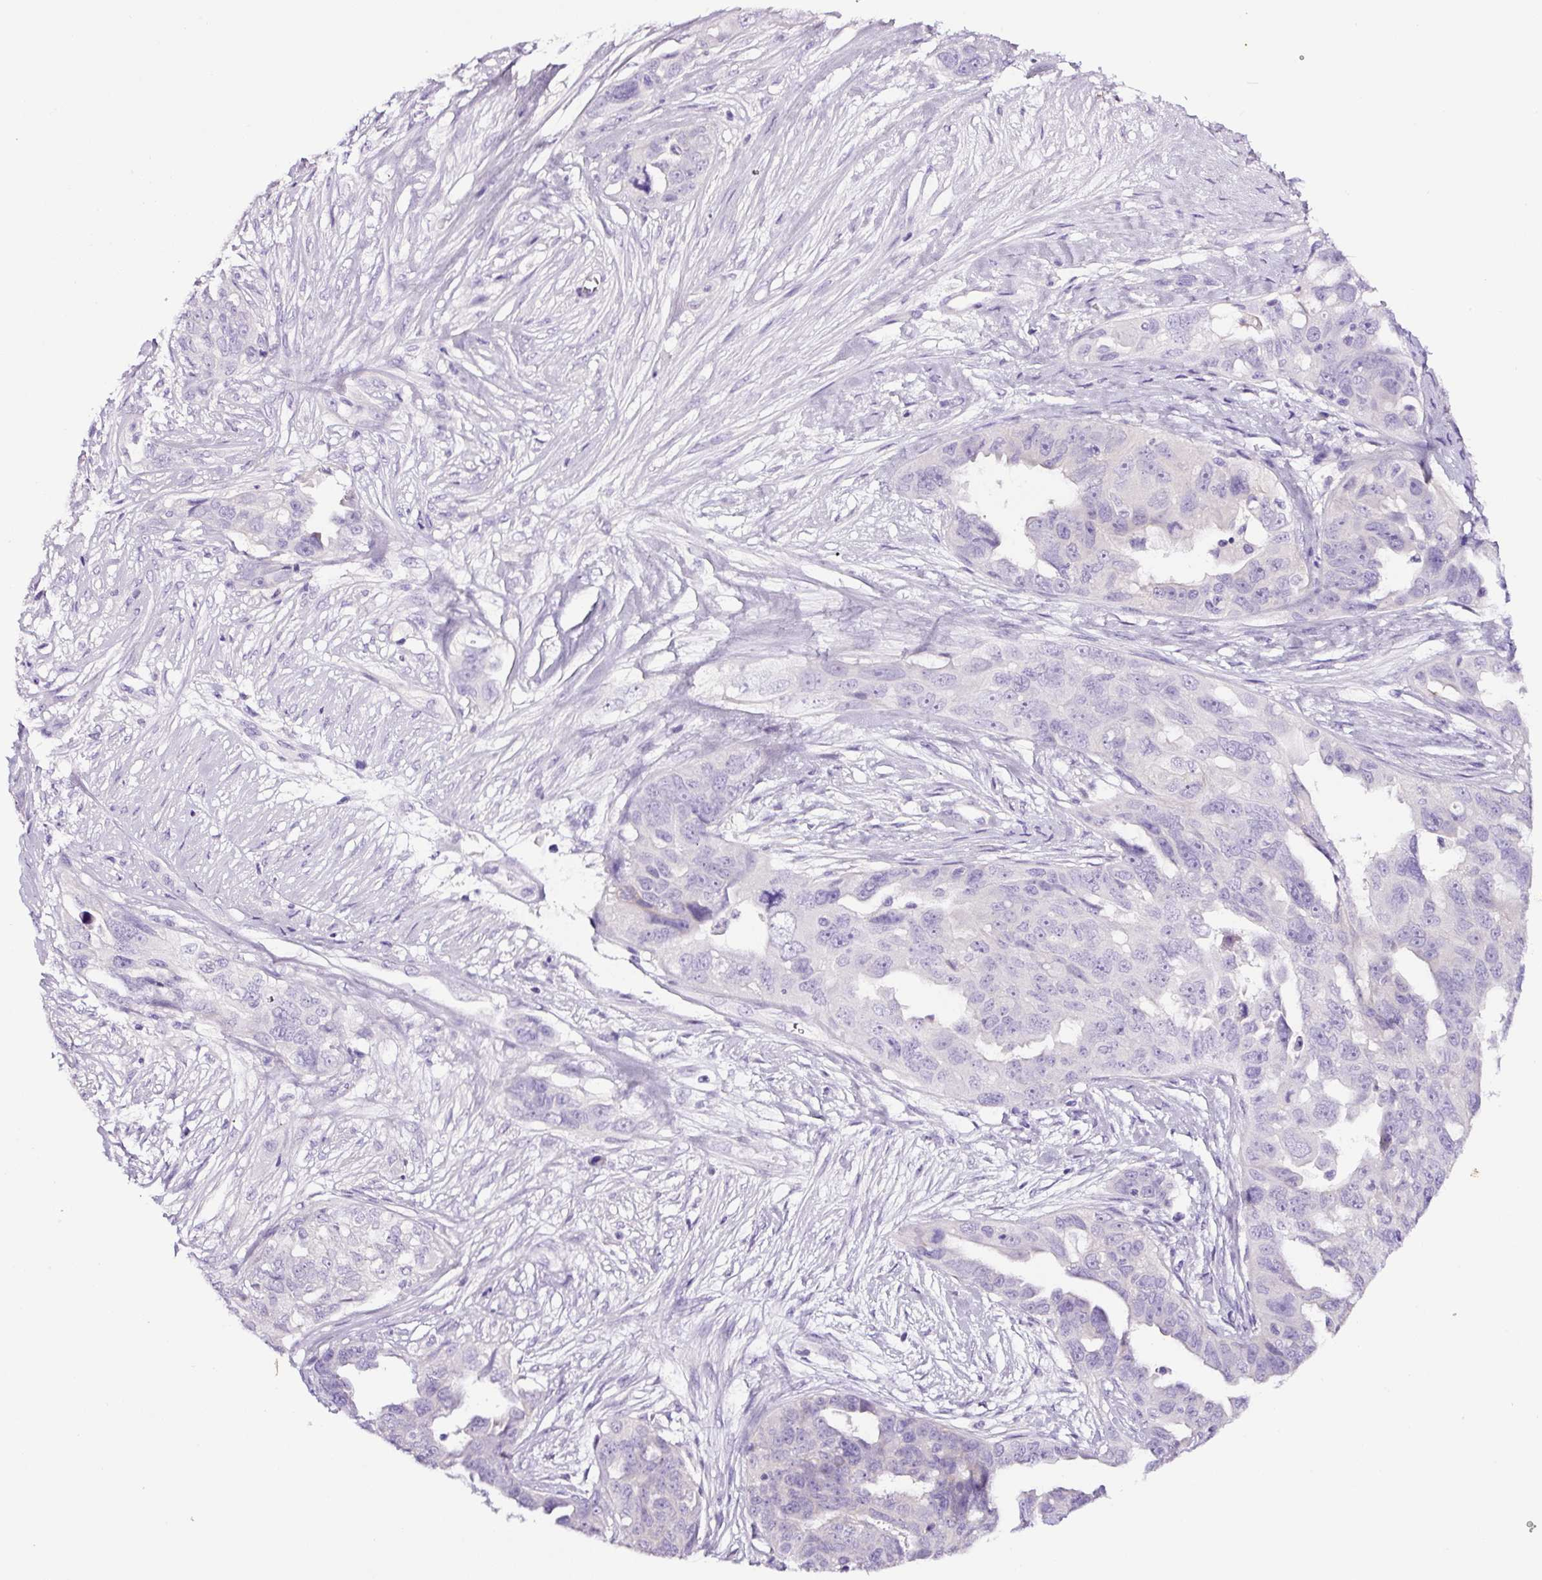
{"staining": {"intensity": "negative", "quantity": "none", "location": "none"}, "tissue": "ovarian cancer", "cell_type": "Tumor cells", "image_type": "cancer", "snomed": [{"axis": "morphology", "description": "Carcinoma, endometroid"}, {"axis": "topography", "description": "Ovary"}], "caption": "Immunohistochemistry image of human ovarian cancer stained for a protein (brown), which exhibits no staining in tumor cells.", "gene": "SP8", "patient": {"sex": "female", "age": 70}}